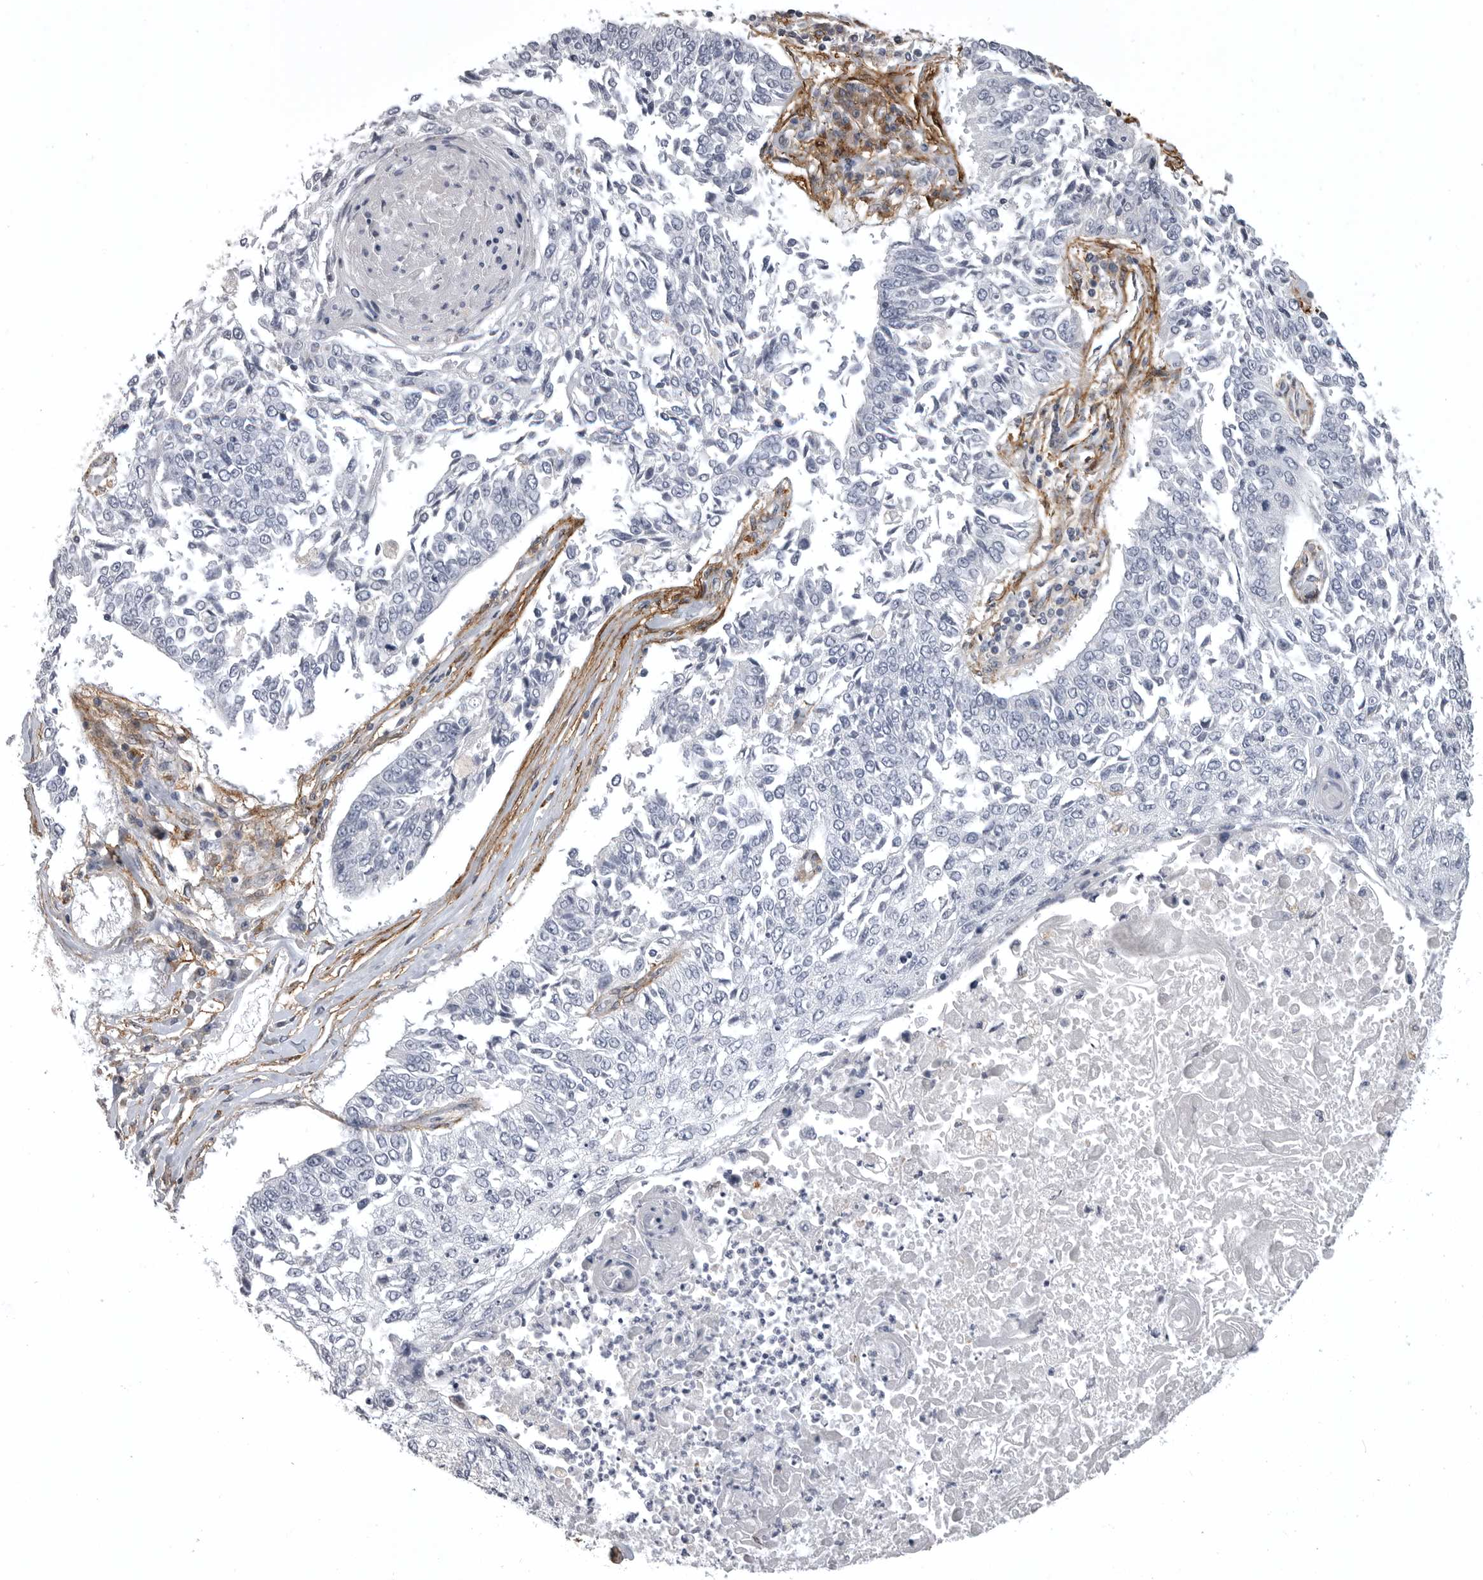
{"staining": {"intensity": "negative", "quantity": "none", "location": "none"}, "tissue": "lung cancer", "cell_type": "Tumor cells", "image_type": "cancer", "snomed": [{"axis": "morphology", "description": "Normal tissue, NOS"}, {"axis": "morphology", "description": "Squamous cell carcinoma, NOS"}, {"axis": "topography", "description": "Cartilage tissue"}, {"axis": "topography", "description": "Bronchus"}, {"axis": "topography", "description": "Lung"}, {"axis": "topography", "description": "Peripheral nerve tissue"}], "caption": "Immunohistochemical staining of squamous cell carcinoma (lung) shows no significant expression in tumor cells.", "gene": "AOC3", "patient": {"sex": "female", "age": 49}}